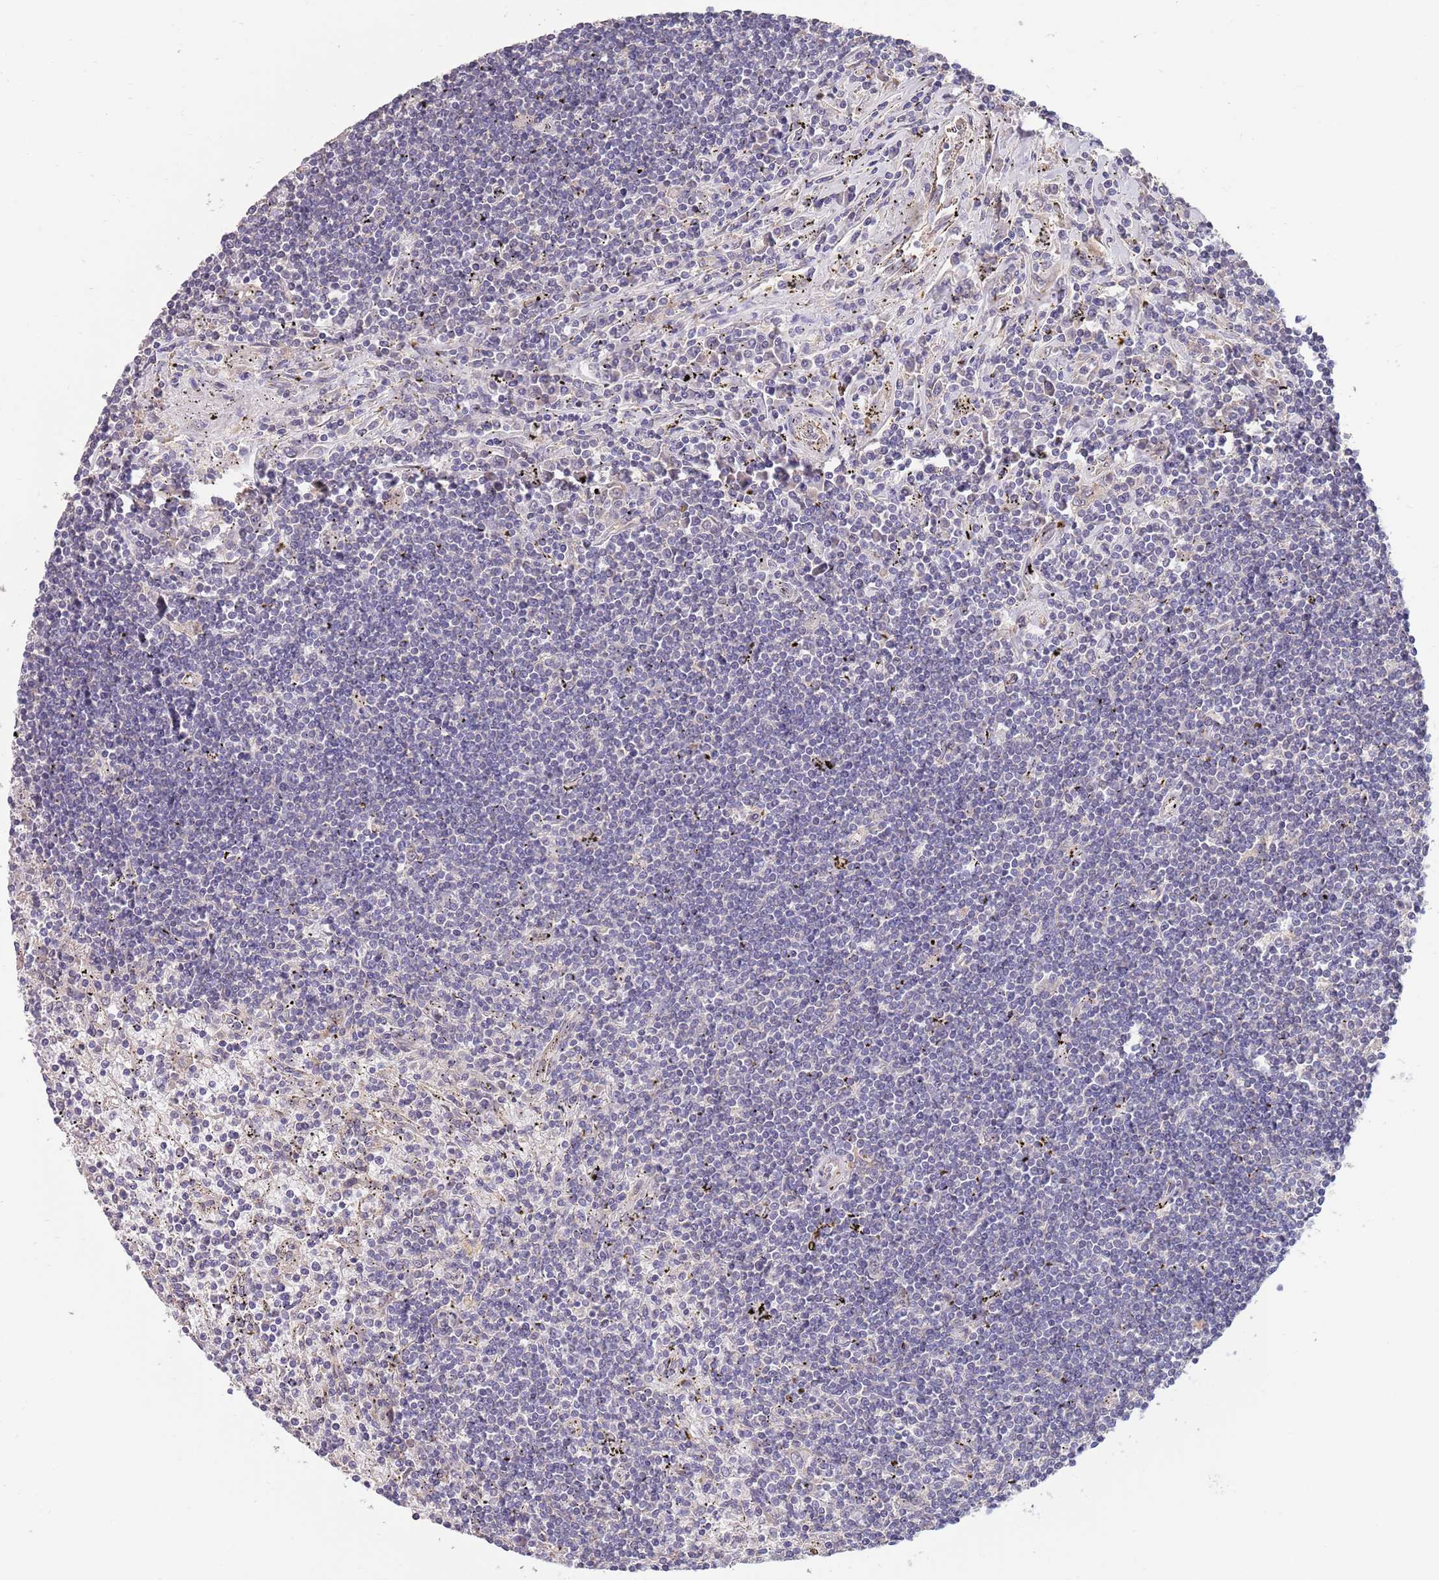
{"staining": {"intensity": "negative", "quantity": "none", "location": "none"}, "tissue": "lymphoma", "cell_type": "Tumor cells", "image_type": "cancer", "snomed": [{"axis": "morphology", "description": "Malignant lymphoma, non-Hodgkin's type, Low grade"}, {"axis": "topography", "description": "Spleen"}], "caption": "An immunohistochemistry (IHC) image of lymphoma is shown. There is no staining in tumor cells of lymphoma.", "gene": "MARVELD2", "patient": {"sex": "male", "age": 76}}